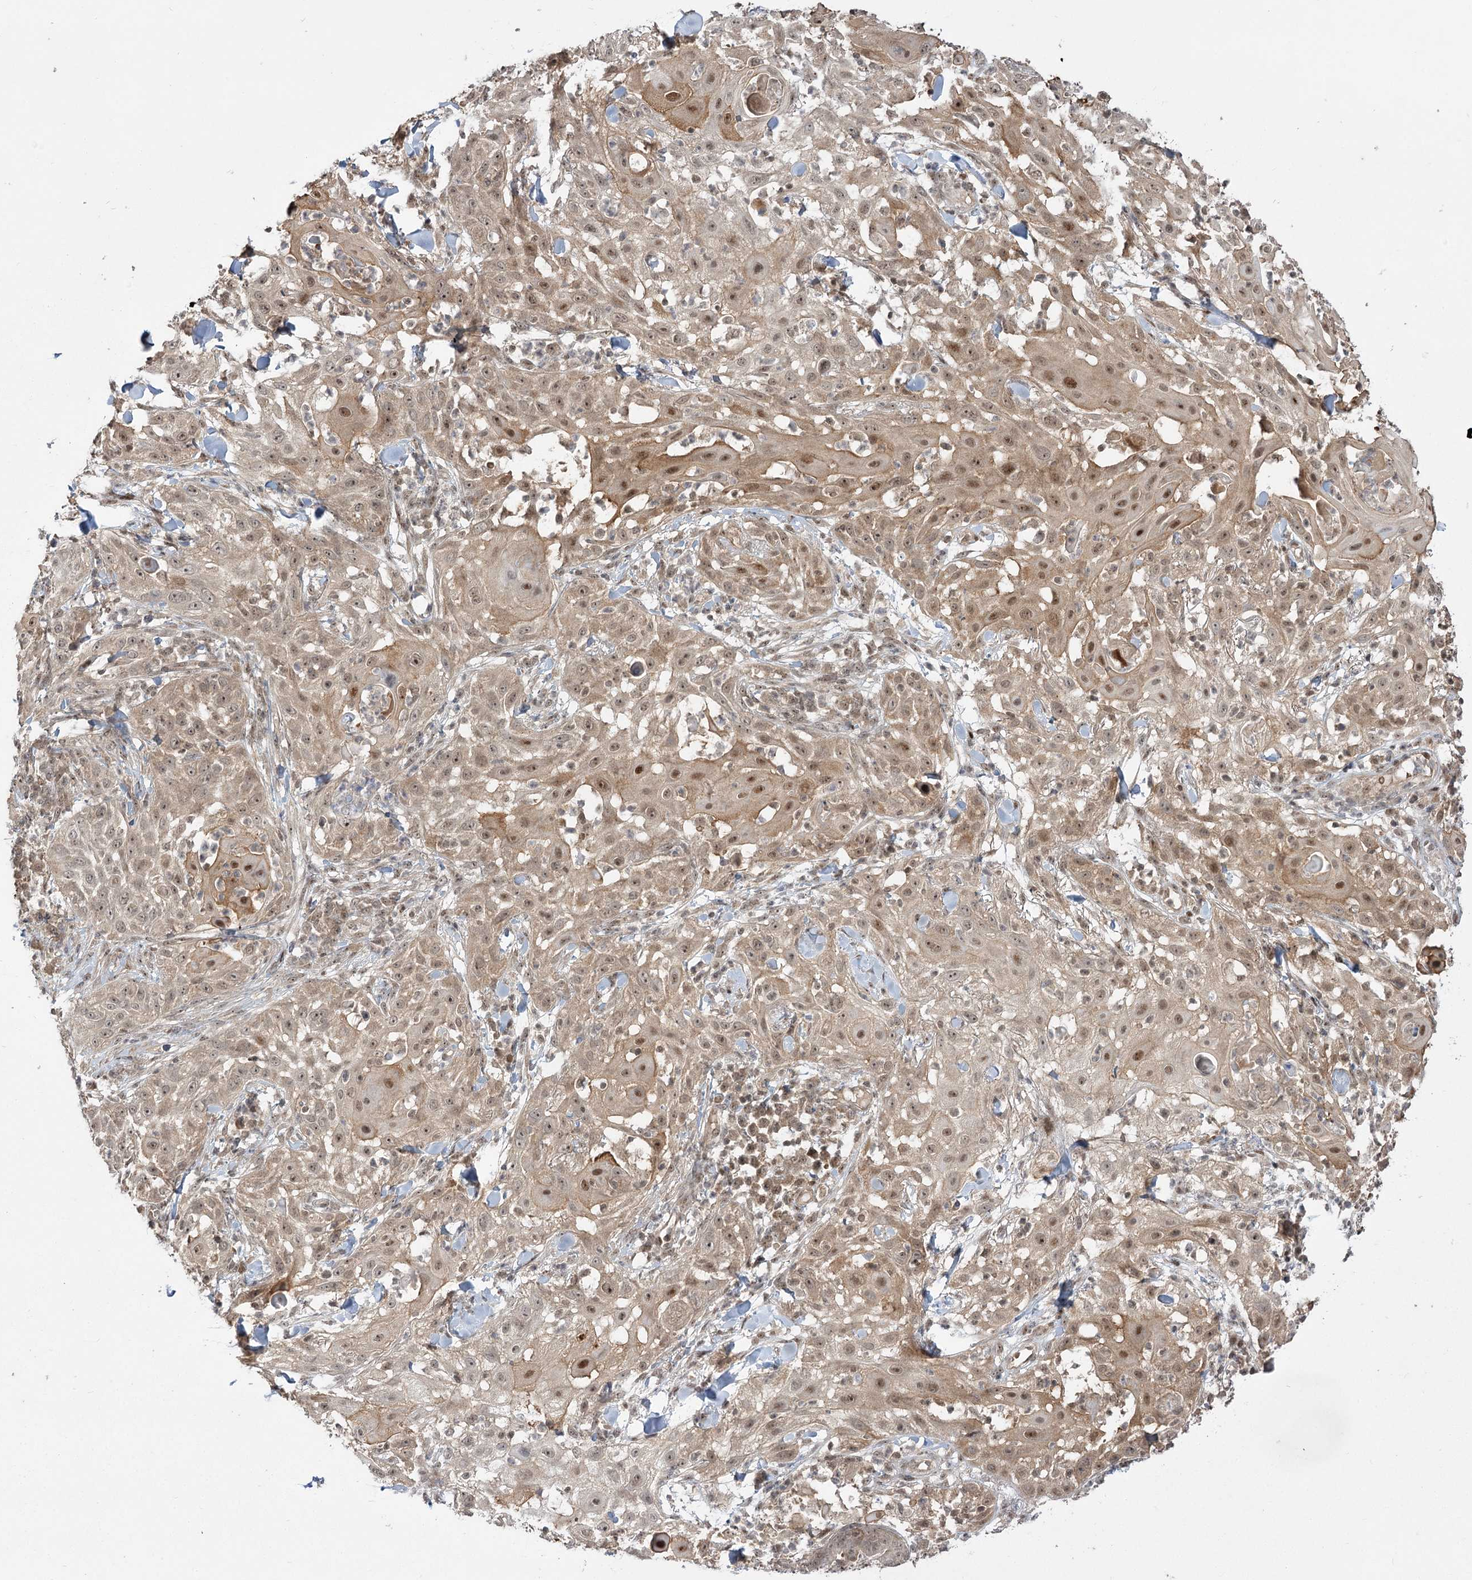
{"staining": {"intensity": "moderate", "quantity": "<25%", "location": "cytoplasmic/membranous,nuclear"}, "tissue": "skin cancer", "cell_type": "Tumor cells", "image_type": "cancer", "snomed": [{"axis": "morphology", "description": "Squamous cell carcinoma, NOS"}, {"axis": "topography", "description": "Skin"}], "caption": "Approximately <25% of tumor cells in human squamous cell carcinoma (skin) reveal moderate cytoplasmic/membranous and nuclear protein expression as visualized by brown immunohistochemical staining.", "gene": "HELQ", "patient": {"sex": "female", "age": 44}}